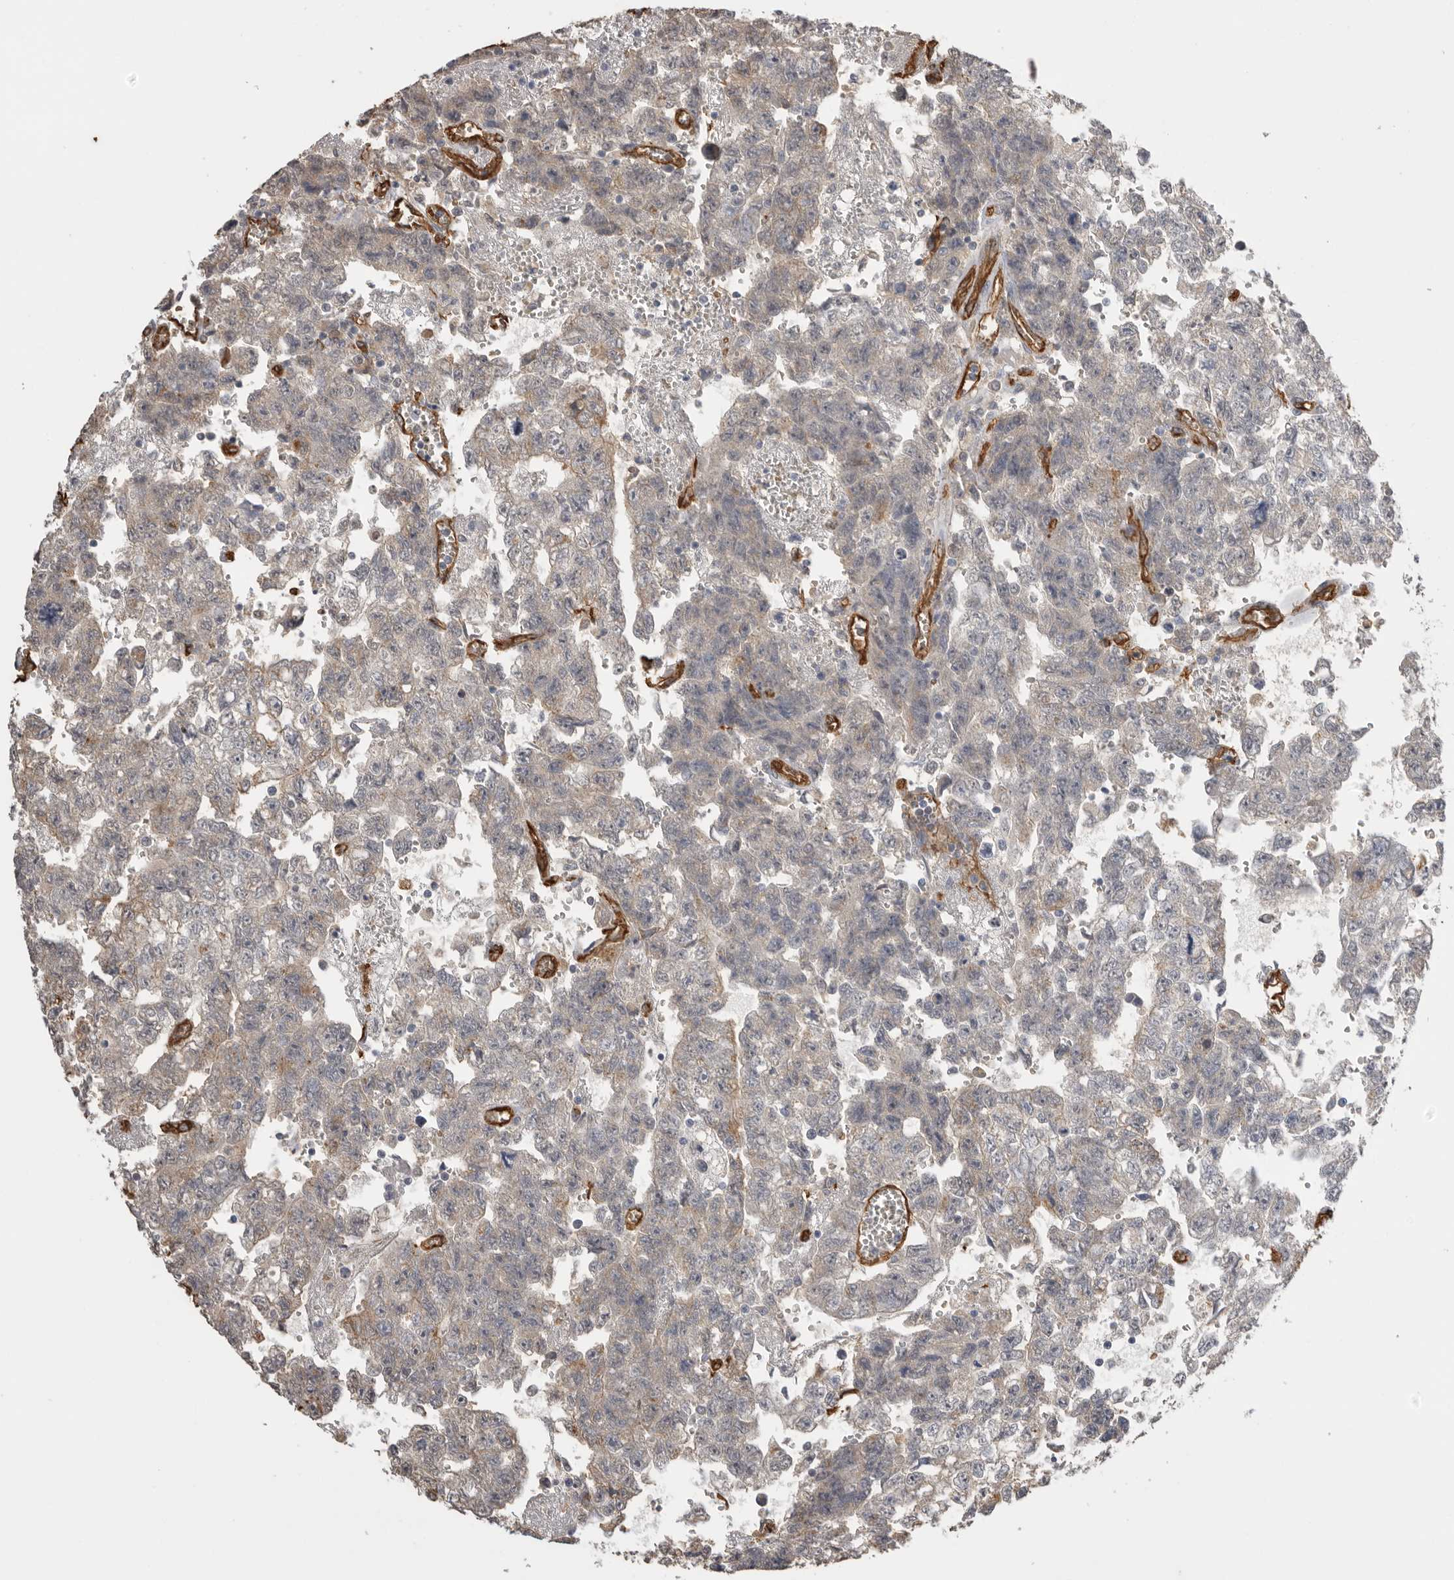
{"staining": {"intensity": "negative", "quantity": "none", "location": "none"}, "tissue": "testis cancer", "cell_type": "Tumor cells", "image_type": "cancer", "snomed": [{"axis": "morphology", "description": "Seminoma, NOS"}, {"axis": "morphology", "description": "Carcinoma, Embryonal, NOS"}, {"axis": "topography", "description": "Testis"}], "caption": "A high-resolution histopathology image shows immunohistochemistry (IHC) staining of testis cancer (seminoma), which exhibits no significant positivity in tumor cells.", "gene": "IL27", "patient": {"sex": "male", "age": 38}}